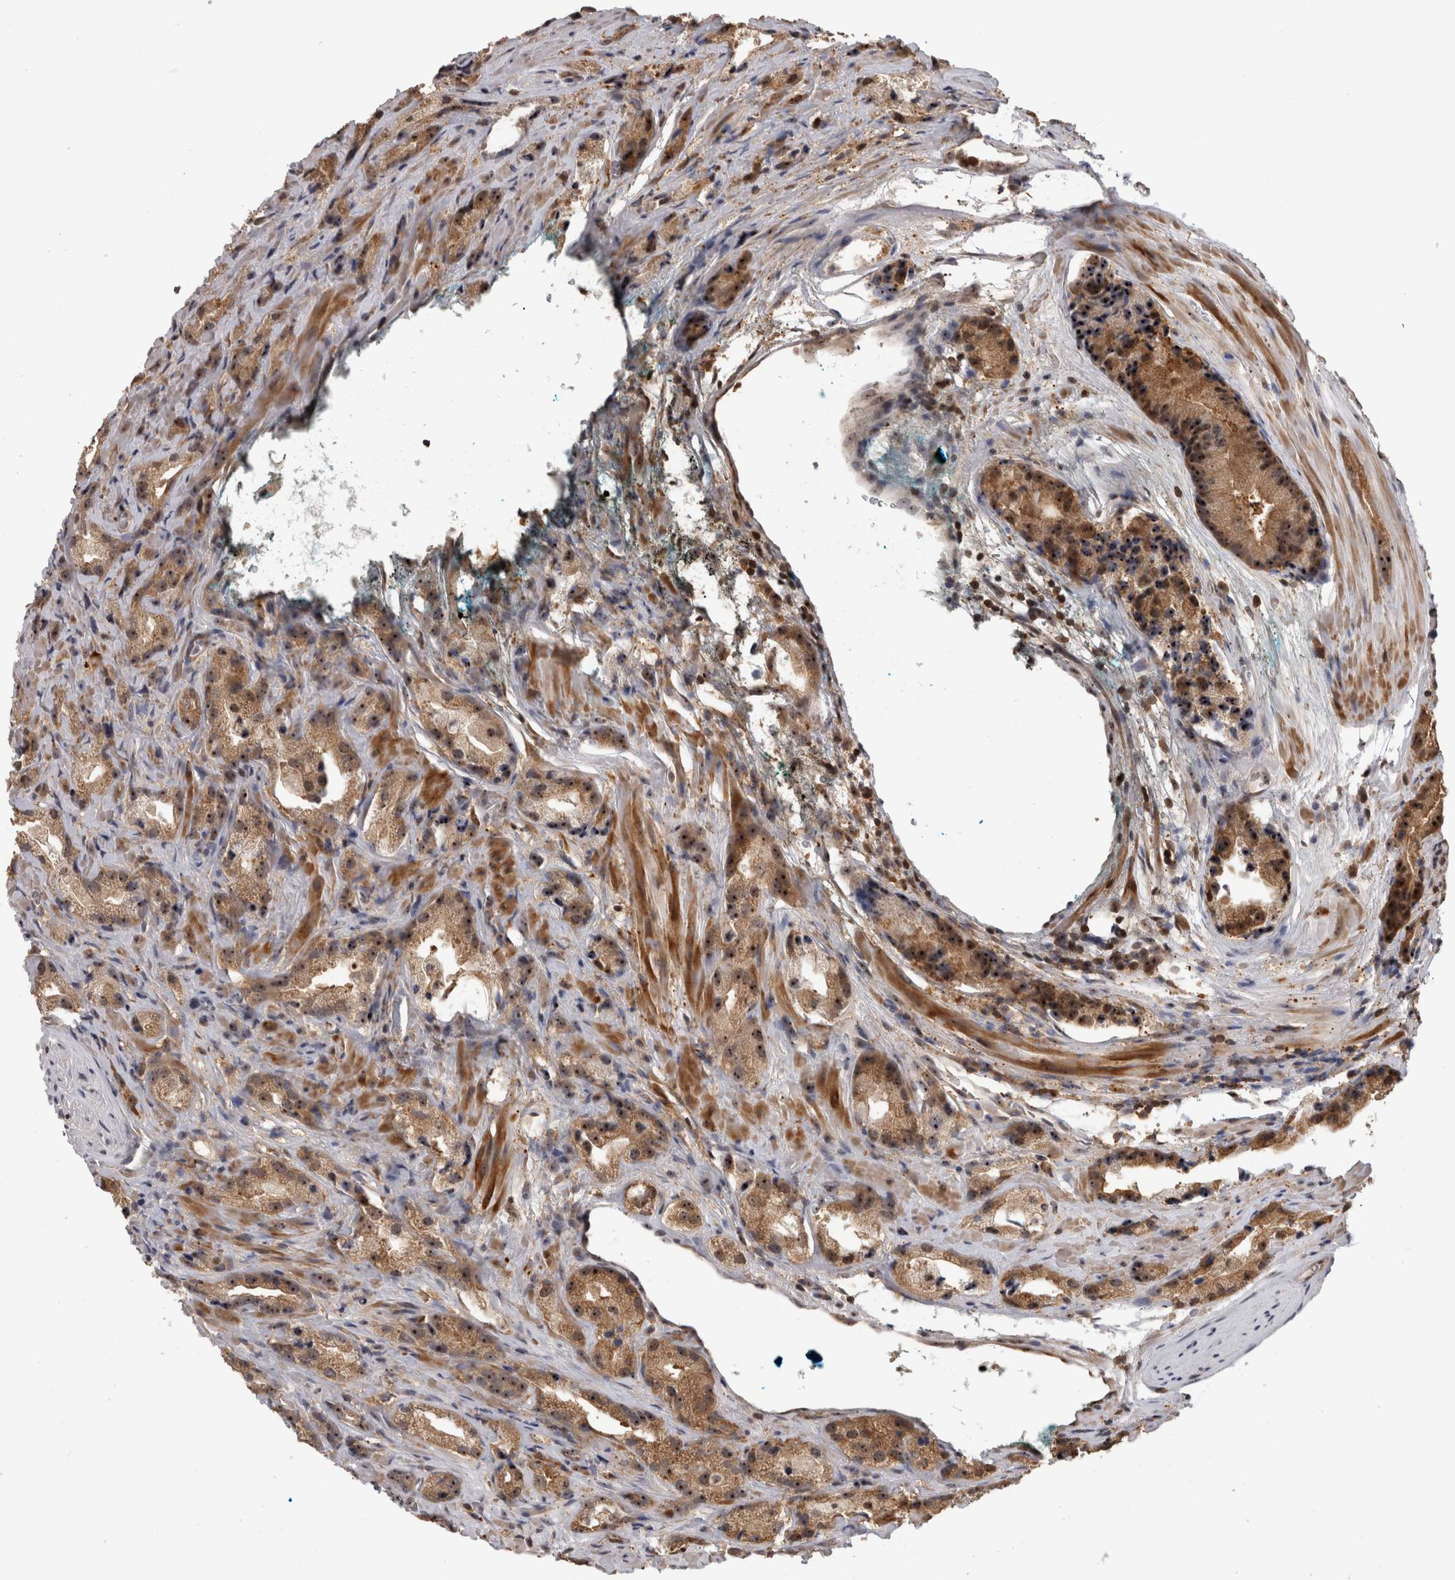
{"staining": {"intensity": "moderate", "quantity": ">75%", "location": "cytoplasmic/membranous,nuclear"}, "tissue": "prostate cancer", "cell_type": "Tumor cells", "image_type": "cancer", "snomed": [{"axis": "morphology", "description": "Adenocarcinoma, High grade"}, {"axis": "topography", "description": "Prostate"}], "caption": "High-power microscopy captured an immunohistochemistry histopathology image of high-grade adenocarcinoma (prostate), revealing moderate cytoplasmic/membranous and nuclear positivity in approximately >75% of tumor cells. Using DAB (brown) and hematoxylin (blue) stains, captured at high magnification using brightfield microscopy.", "gene": "TDRD7", "patient": {"sex": "male", "age": 63}}